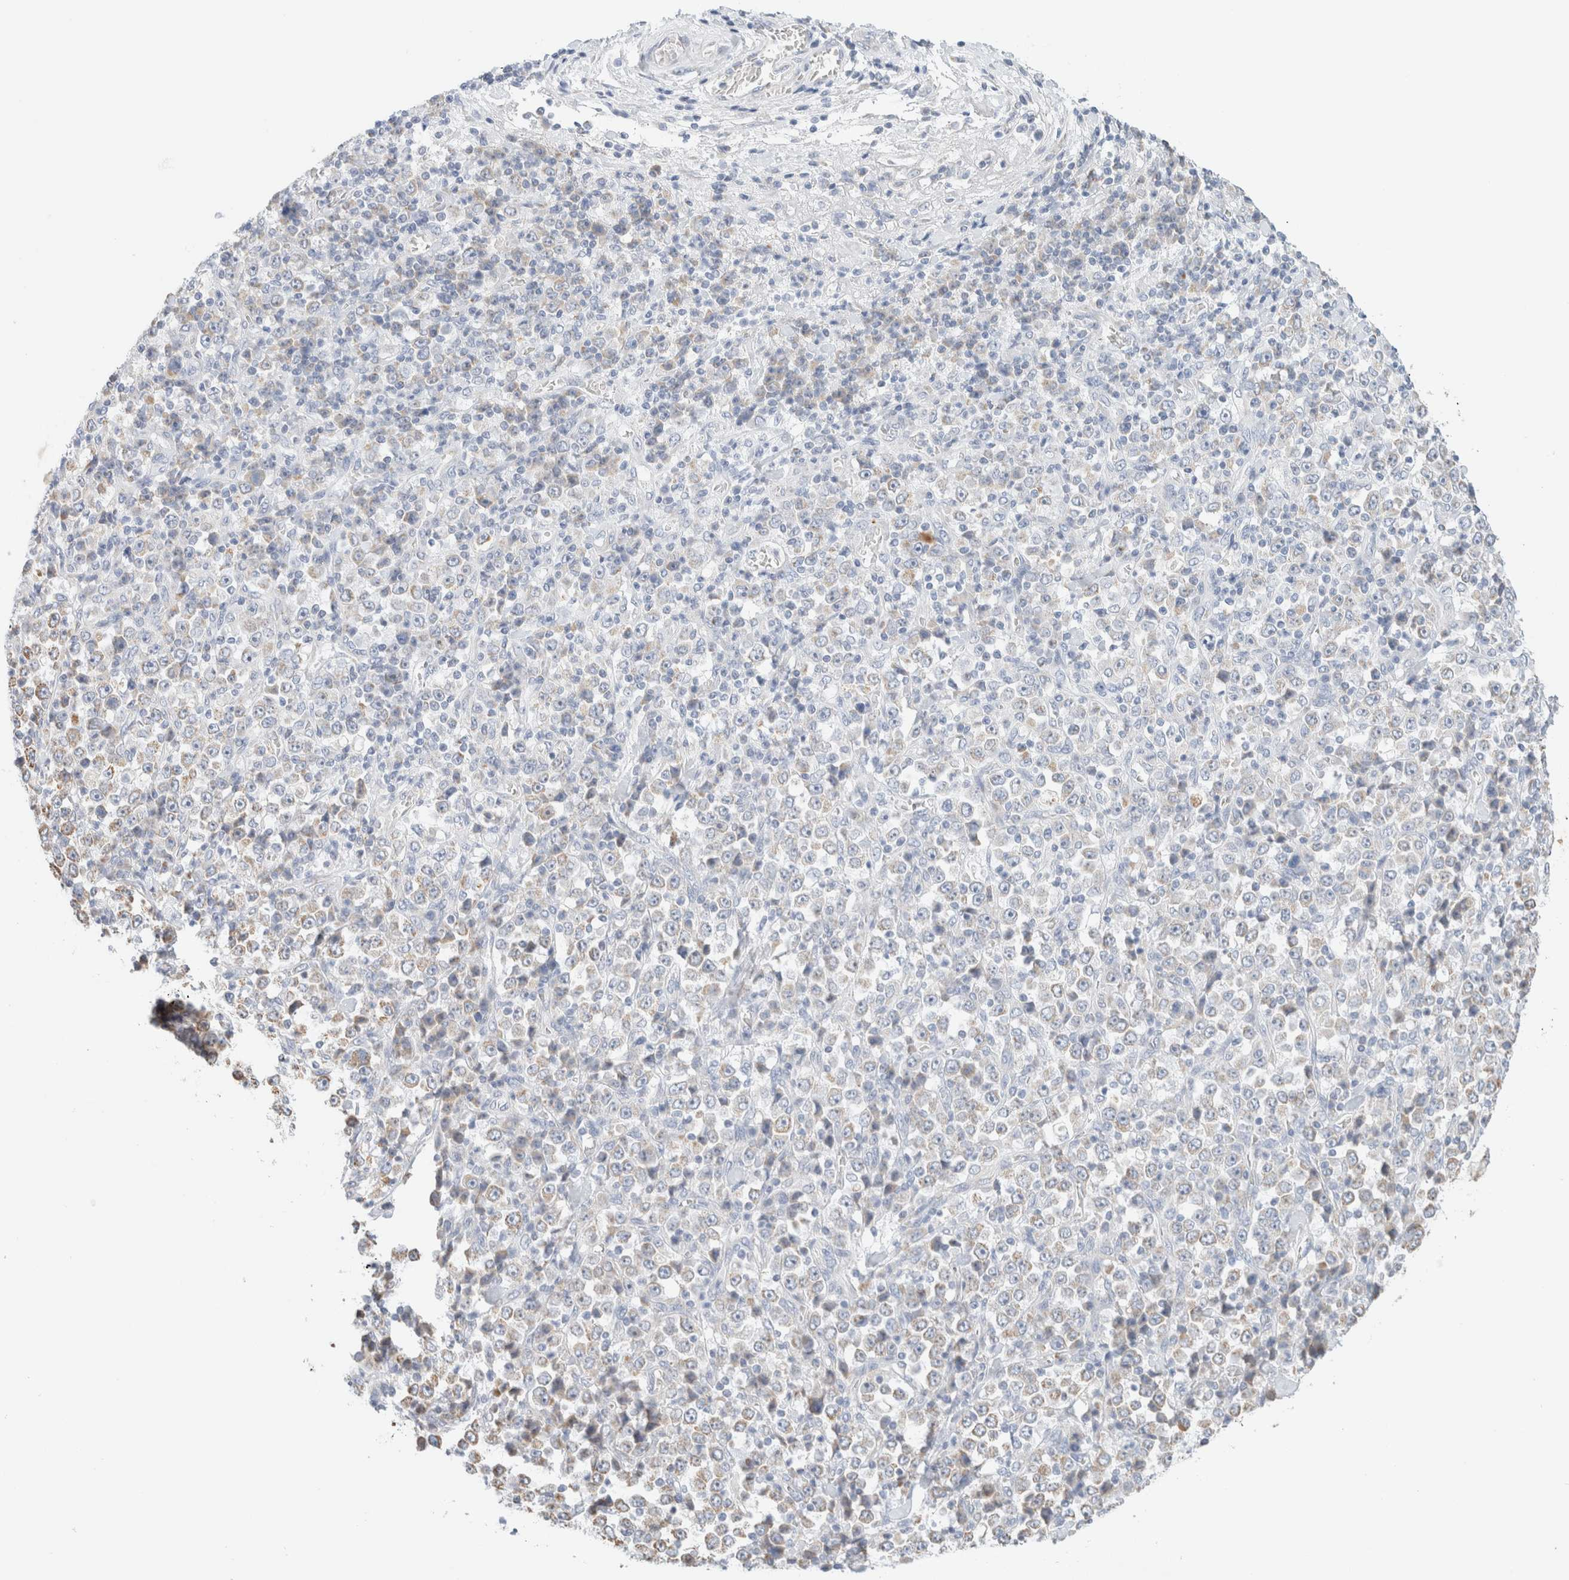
{"staining": {"intensity": "weak", "quantity": "<25%", "location": "cytoplasmic/membranous"}, "tissue": "stomach cancer", "cell_type": "Tumor cells", "image_type": "cancer", "snomed": [{"axis": "morphology", "description": "Normal tissue, NOS"}, {"axis": "morphology", "description": "Adenocarcinoma, NOS"}, {"axis": "topography", "description": "Stomach, upper"}, {"axis": "topography", "description": "Stomach"}], "caption": "Photomicrograph shows no significant protein expression in tumor cells of stomach adenocarcinoma.", "gene": "HDHD3", "patient": {"sex": "male", "age": 59}}